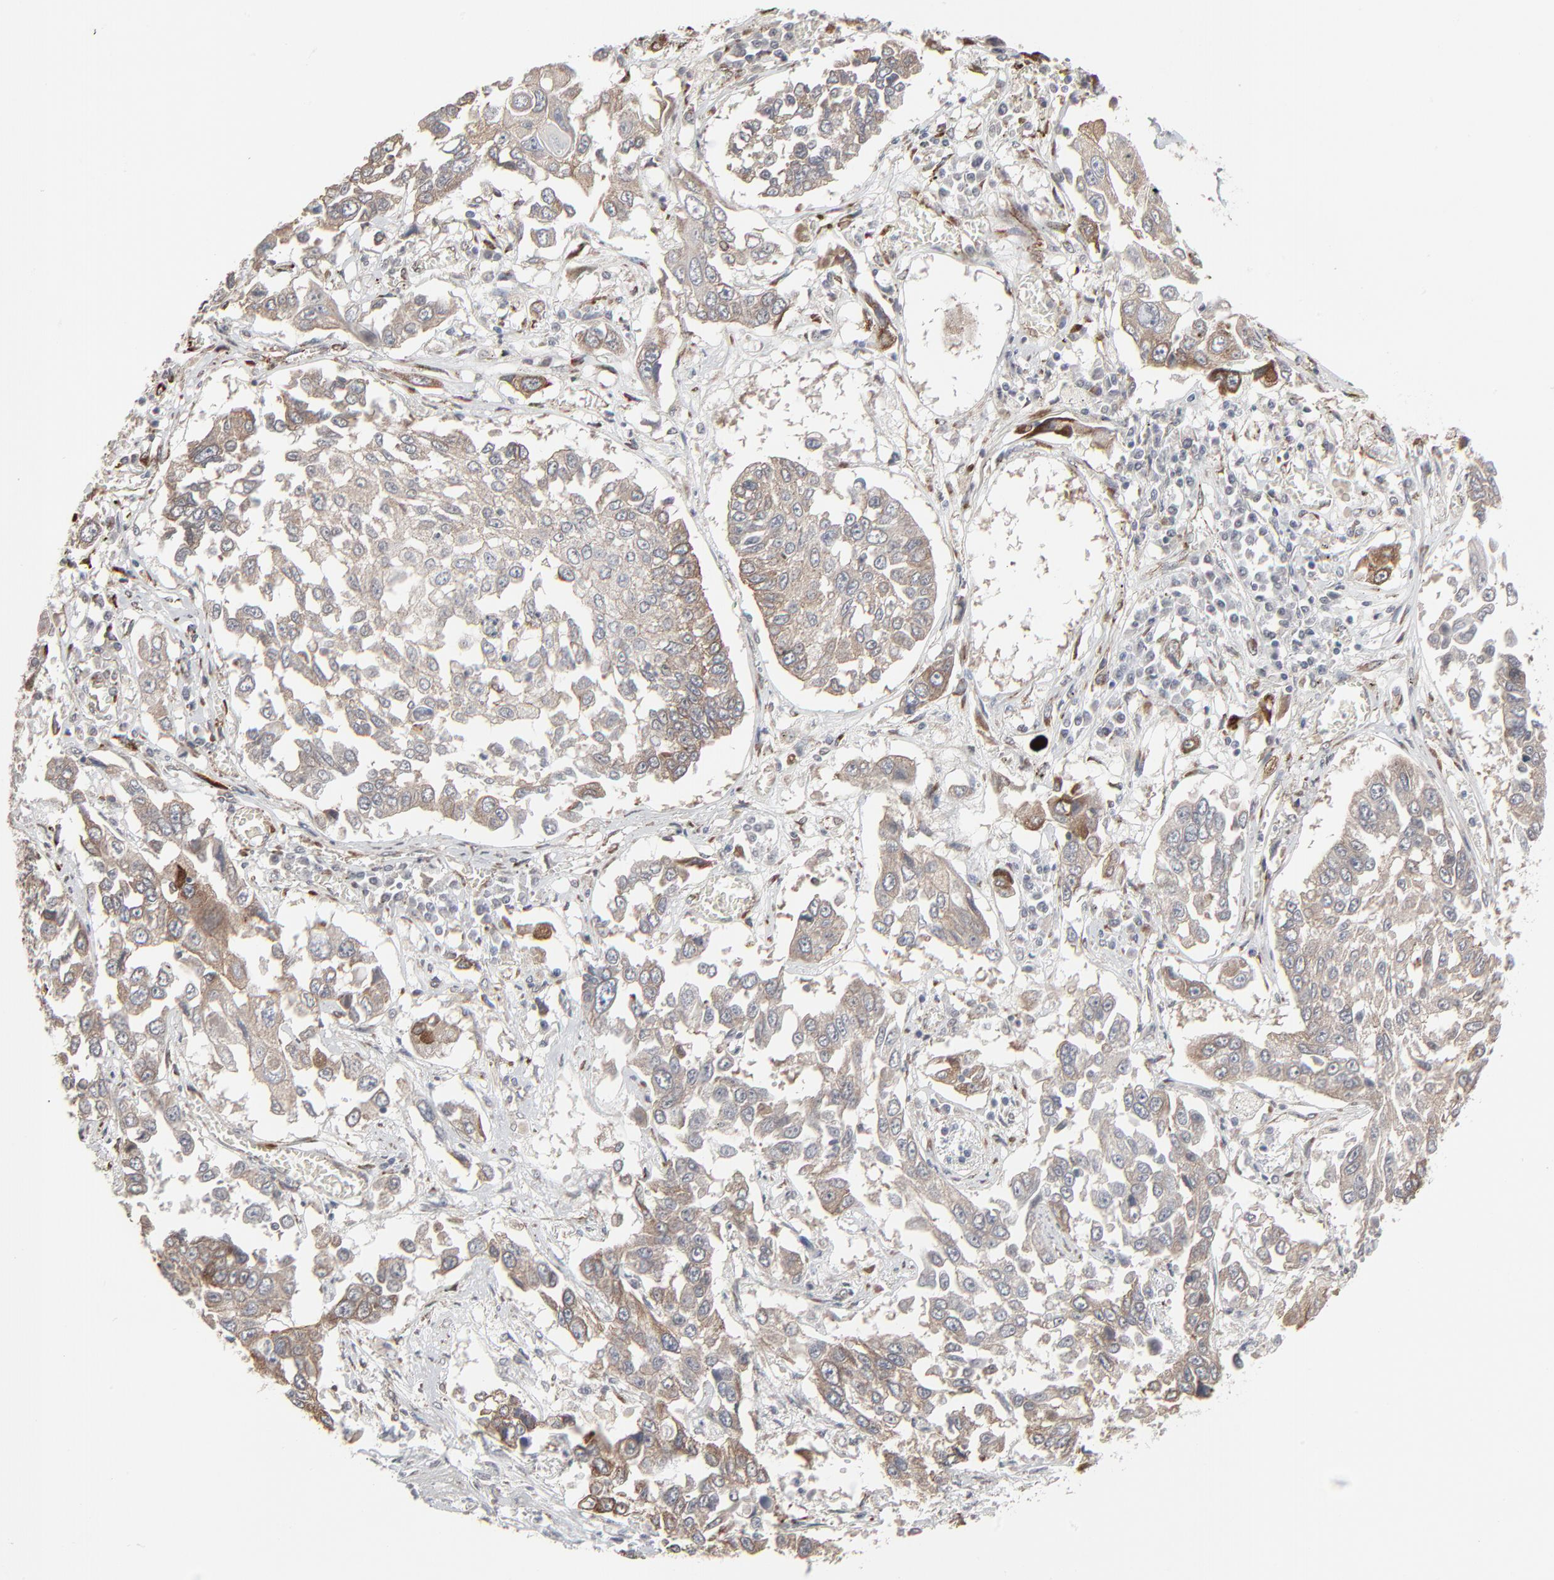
{"staining": {"intensity": "weak", "quantity": "25%-75%", "location": "cytoplasmic/membranous"}, "tissue": "lung cancer", "cell_type": "Tumor cells", "image_type": "cancer", "snomed": [{"axis": "morphology", "description": "Squamous cell carcinoma, NOS"}, {"axis": "topography", "description": "Lung"}], "caption": "Immunohistochemical staining of lung cancer (squamous cell carcinoma) exhibits low levels of weak cytoplasmic/membranous staining in about 25%-75% of tumor cells.", "gene": "CTNND1", "patient": {"sex": "male", "age": 71}}